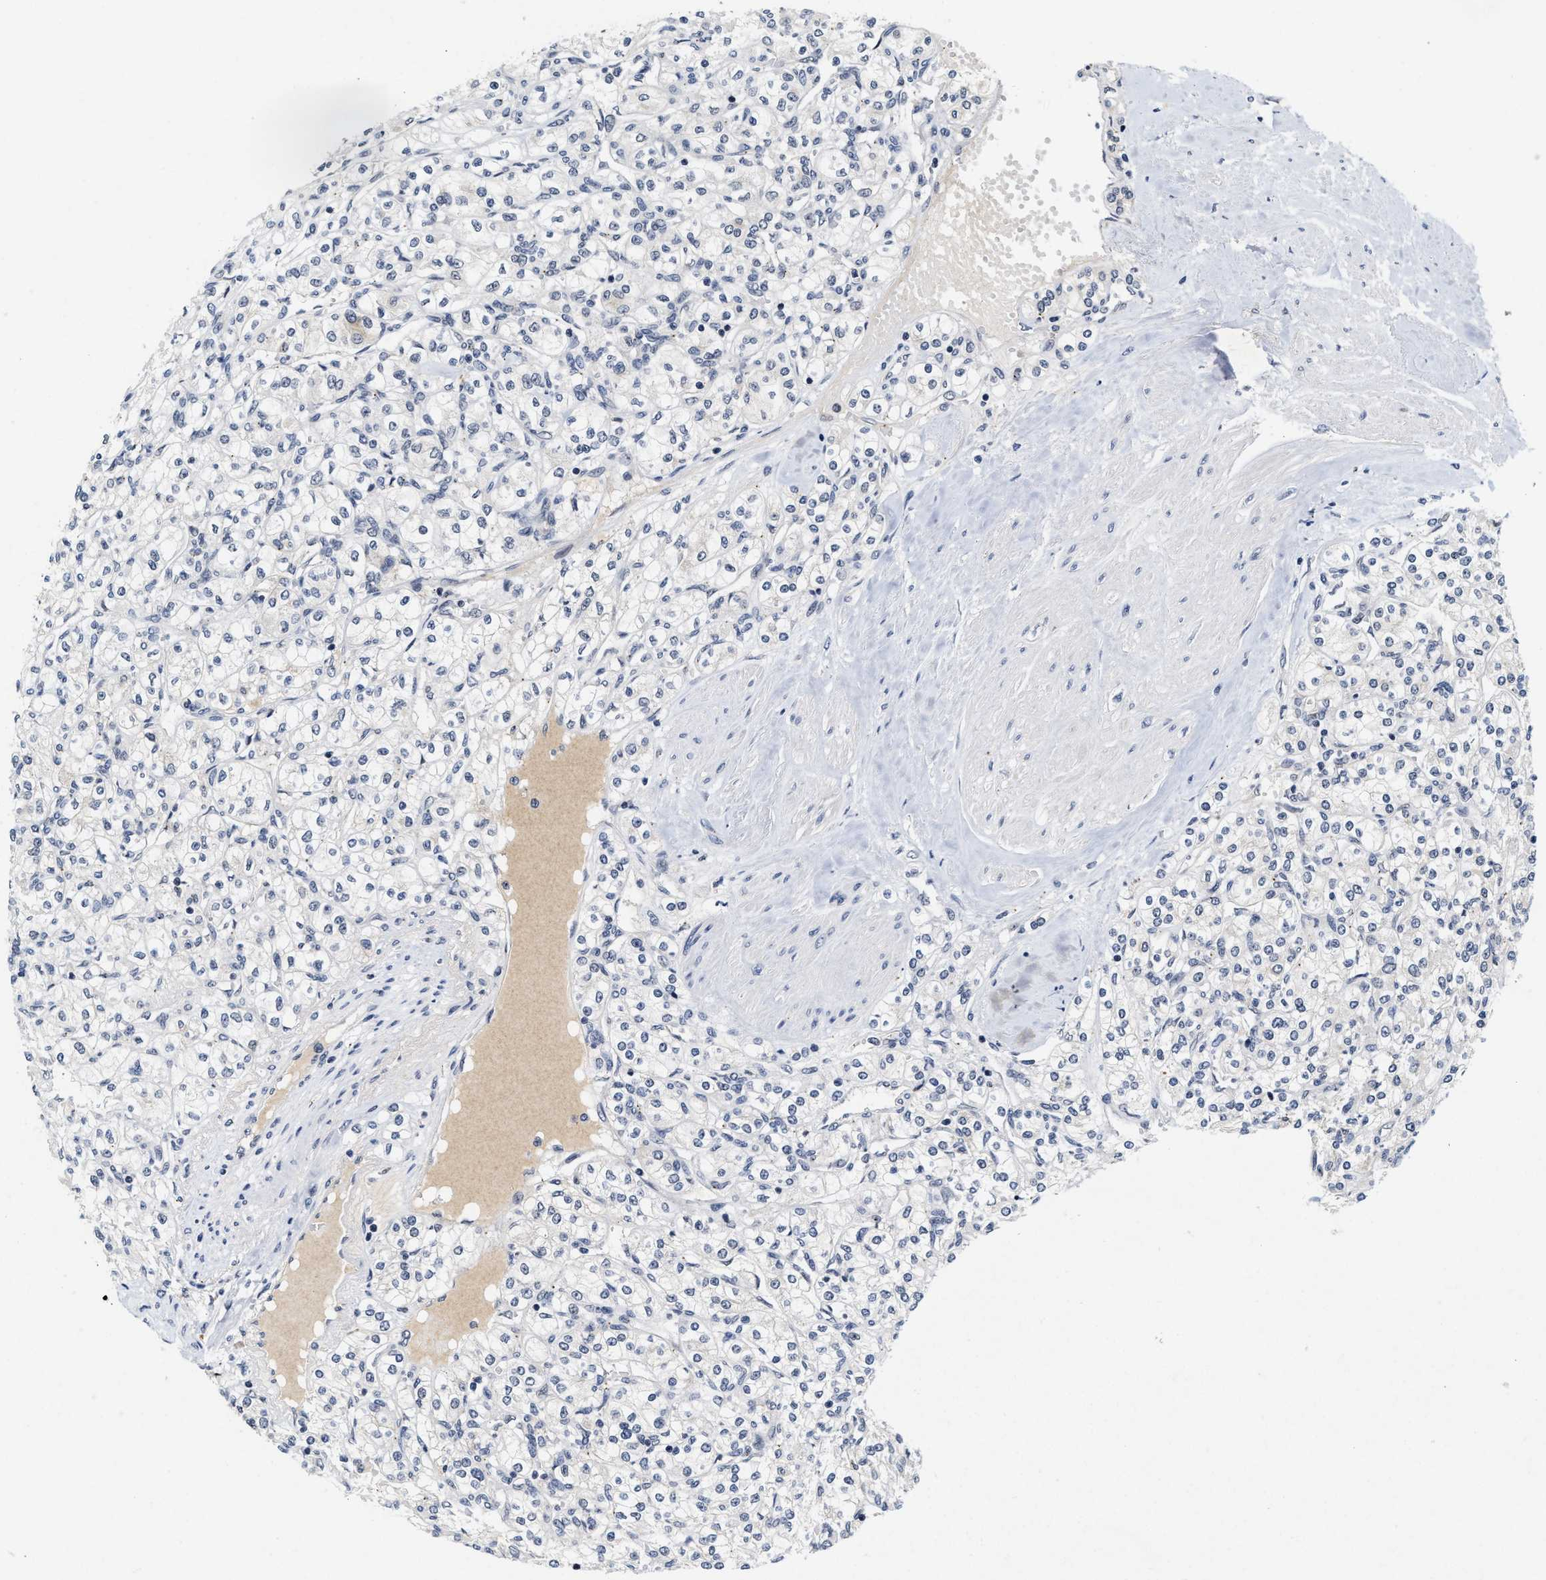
{"staining": {"intensity": "negative", "quantity": "none", "location": "none"}, "tissue": "renal cancer", "cell_type": "Tumor cells", "image_type": "cancer", "snomed": [{"axis": "morphology", "description": "Adenocarcinoma, NOS"}, {"axis": "topography", "description": "Kidney"}], "caption": "An immunohistochemistry micrograph of renal adenocarcinoma is shown. There is no staining in tumor cells of renal adenocarcinoma. Brightfield microscopy of IHC stained with DAB (3,3'-diaminobenzidine) (brown) and hematoxylin (blue), captured at high magnification.", "gene": "INIP", "patient": {"sex": "male", "age": 77}}